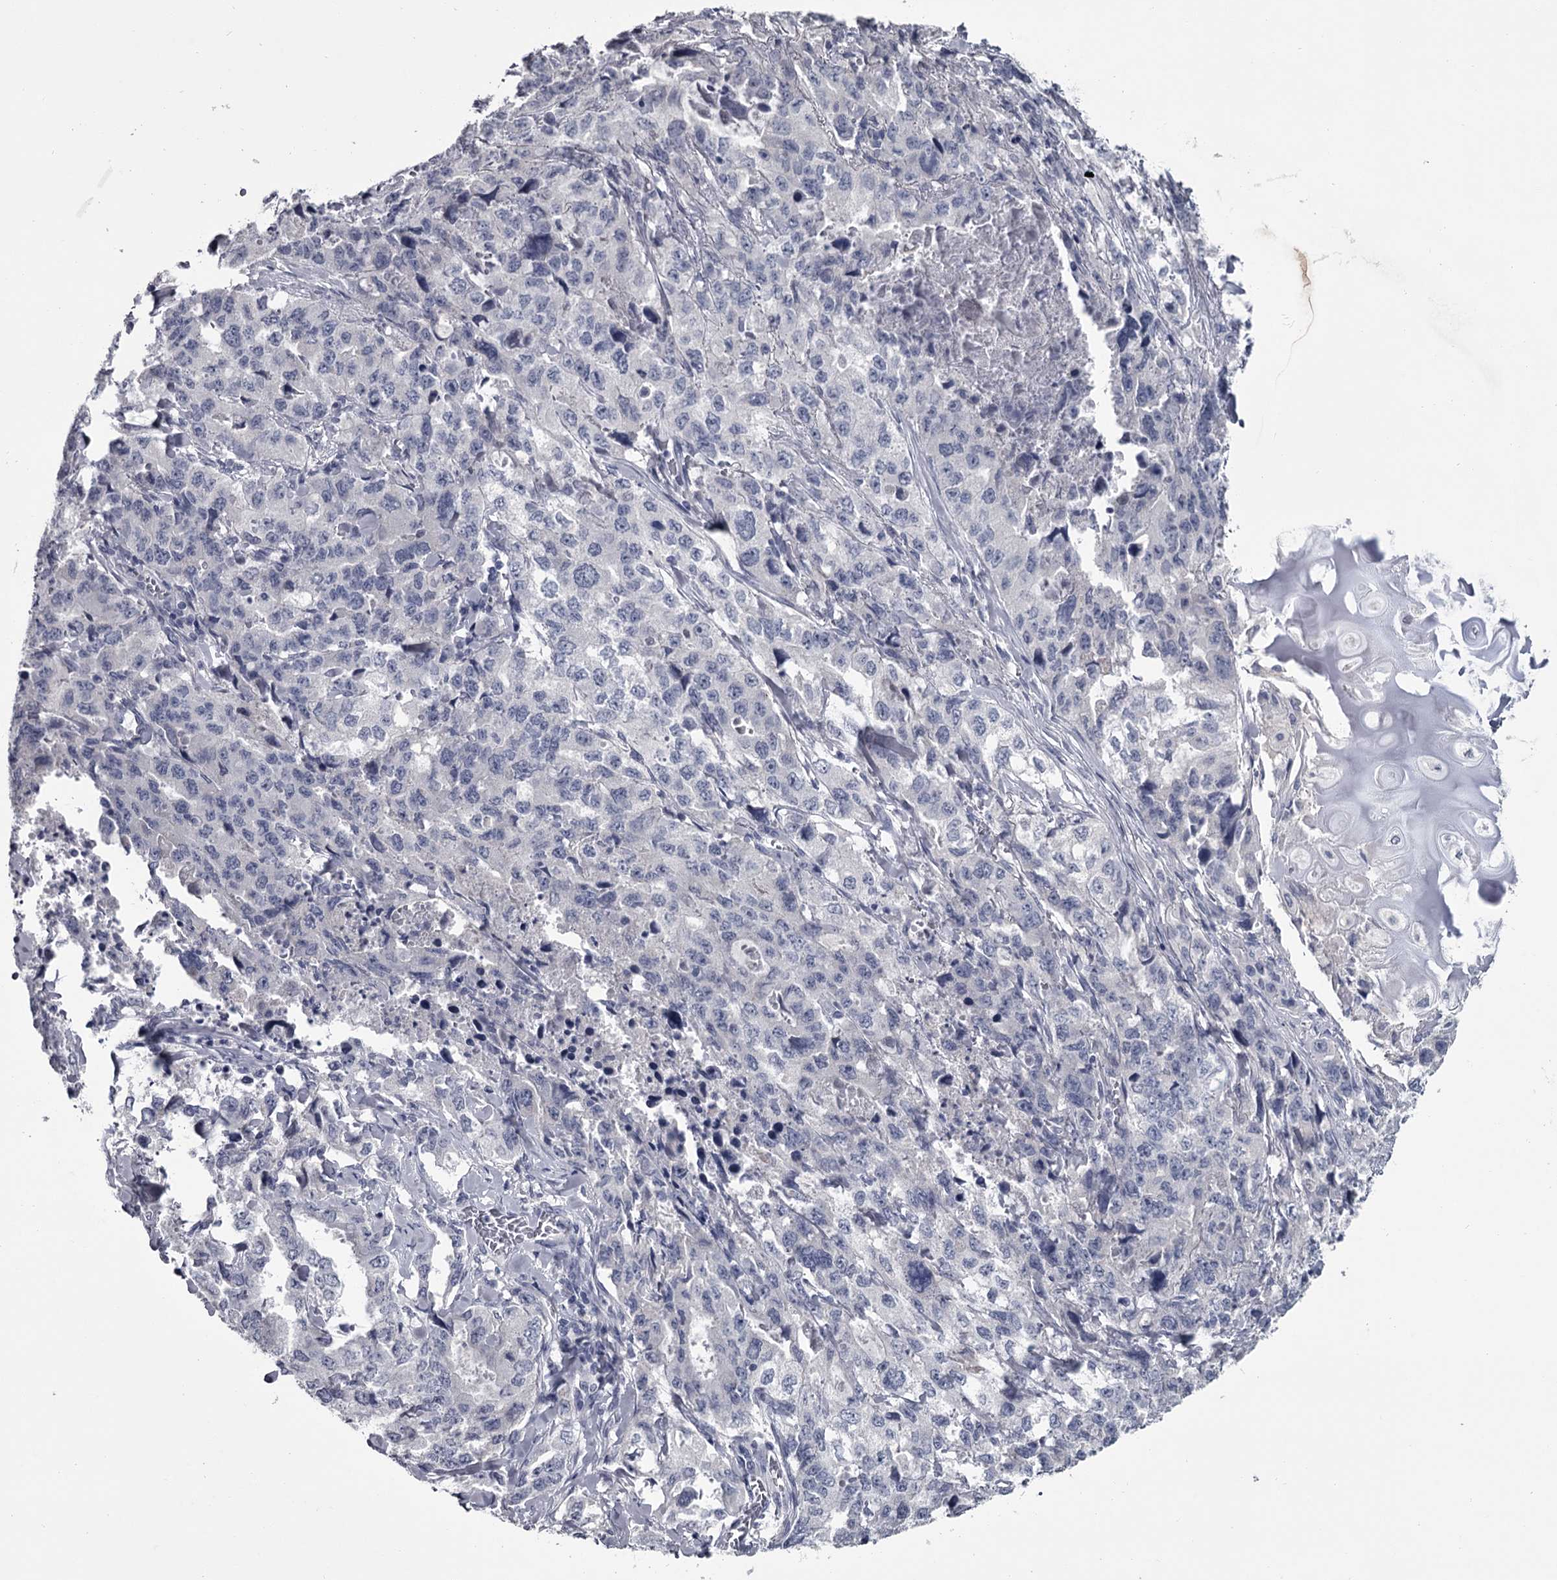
{"staining": {"intensity": "negative", "quantity": "none", "location": "none"}, "tissue": "lung cancer", "cell_type": "Tumor cells", "image_type": "cancer", "snomed": [{"axis": "morphology", "description": "Adenocarcinoma, NOS"}, {"axis": "topography", "description": "Lung"}], "caption": "A histopathology image of human lung cancer (adenocarcinoma) is negative for staining in tumor cells.", "gene": "DAO", "patient": {"sex": "female", "age": 51}}